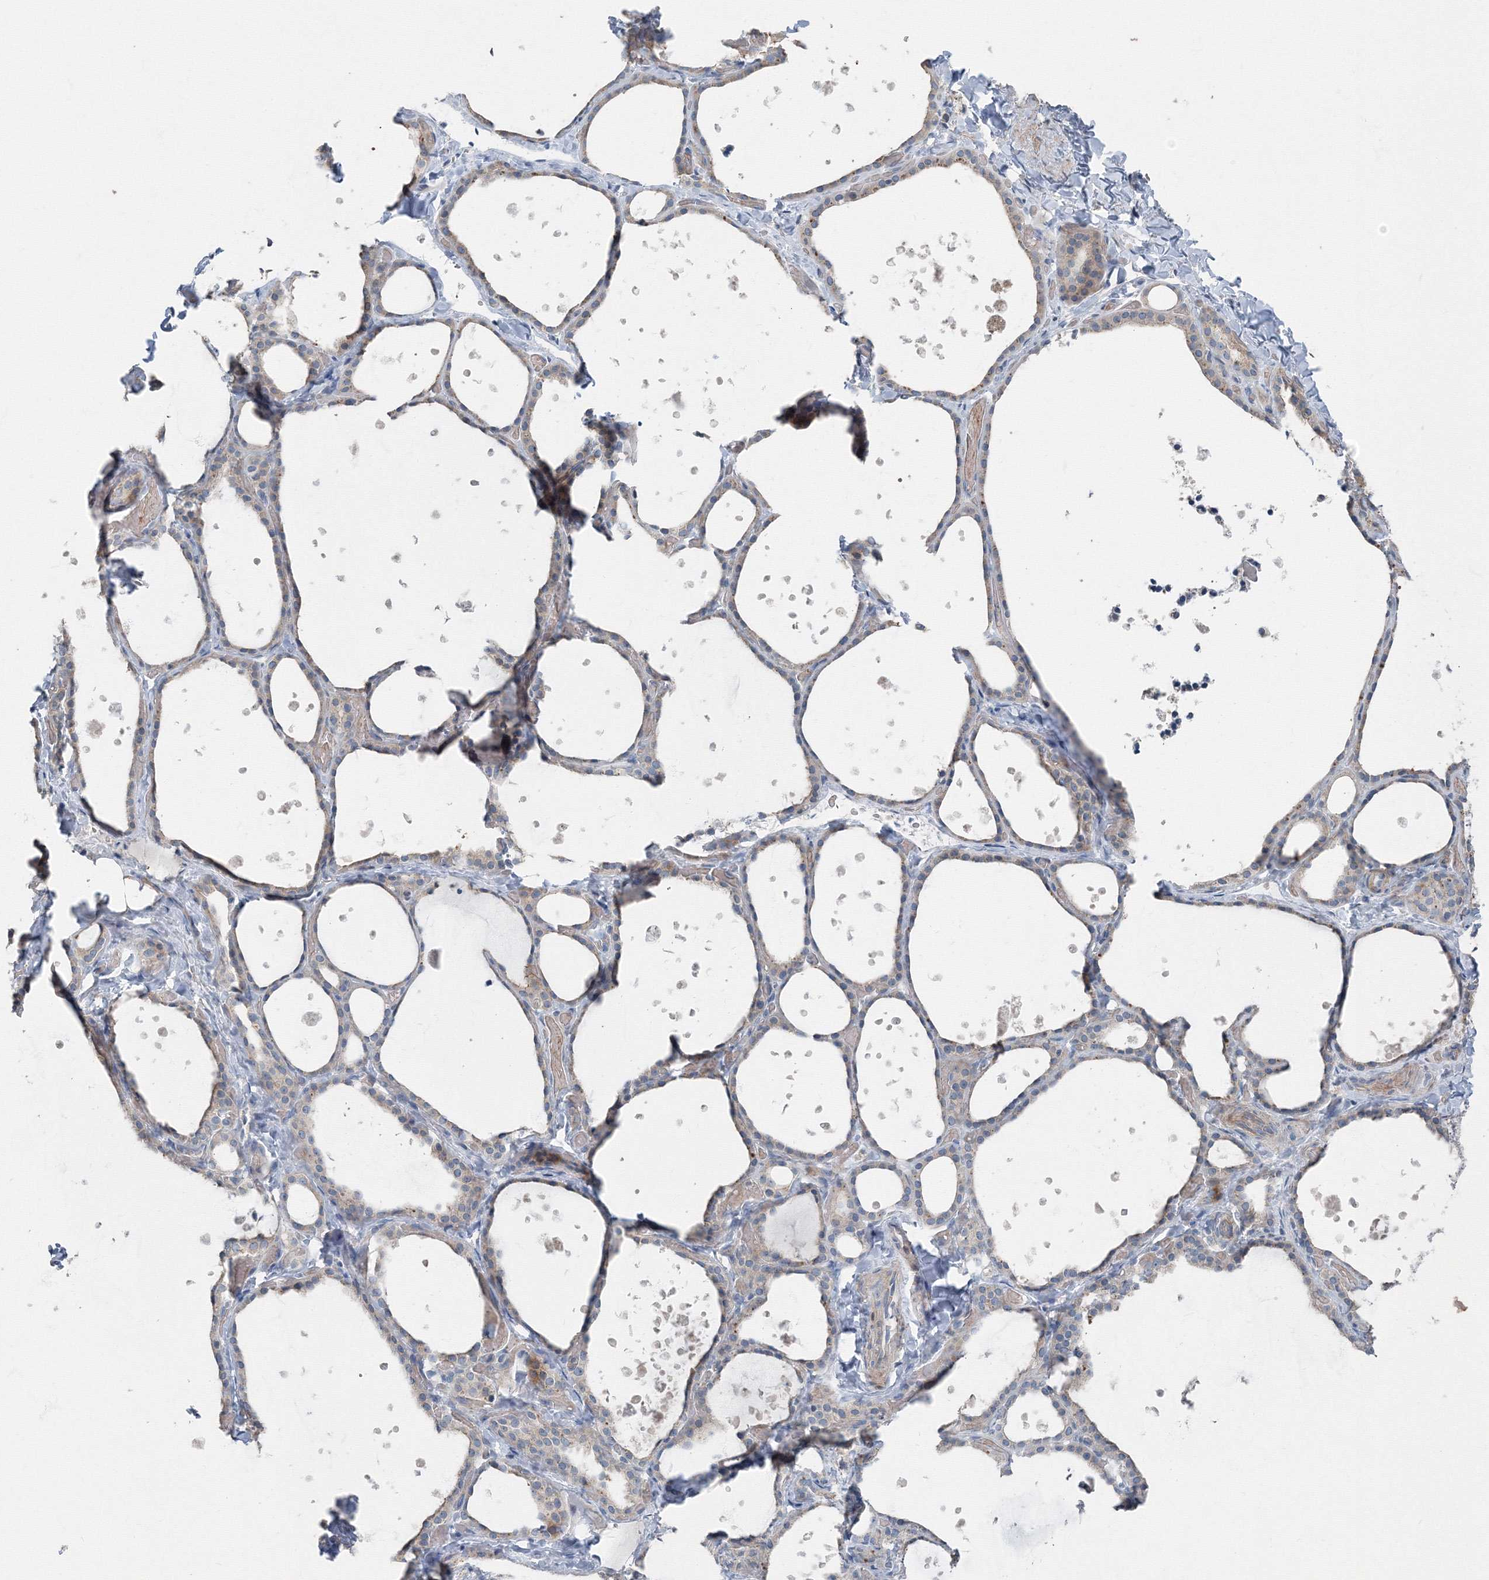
{"staining": {"intensity": "negative", "quantity": "none", "location": "none"}, "tissue": "thyroid gland", "cell_type": "Glandular cells", "image_type": "normal", "snomed": [{"axis": "morphology", "description": "Normal tissue, NOS"}, {"axis": "topography", "description": "Thyroid gland"}], "caption": "Immunohistochemical staining of unremarkable thyroid gland exhibits no significant staining in glandular cells. The staining is performed using DAB brown chromogen with nuclei counter-stained in using hematoxylin.", "gene": "AASDH", "patient": {"sex": "female", "age": 44}}